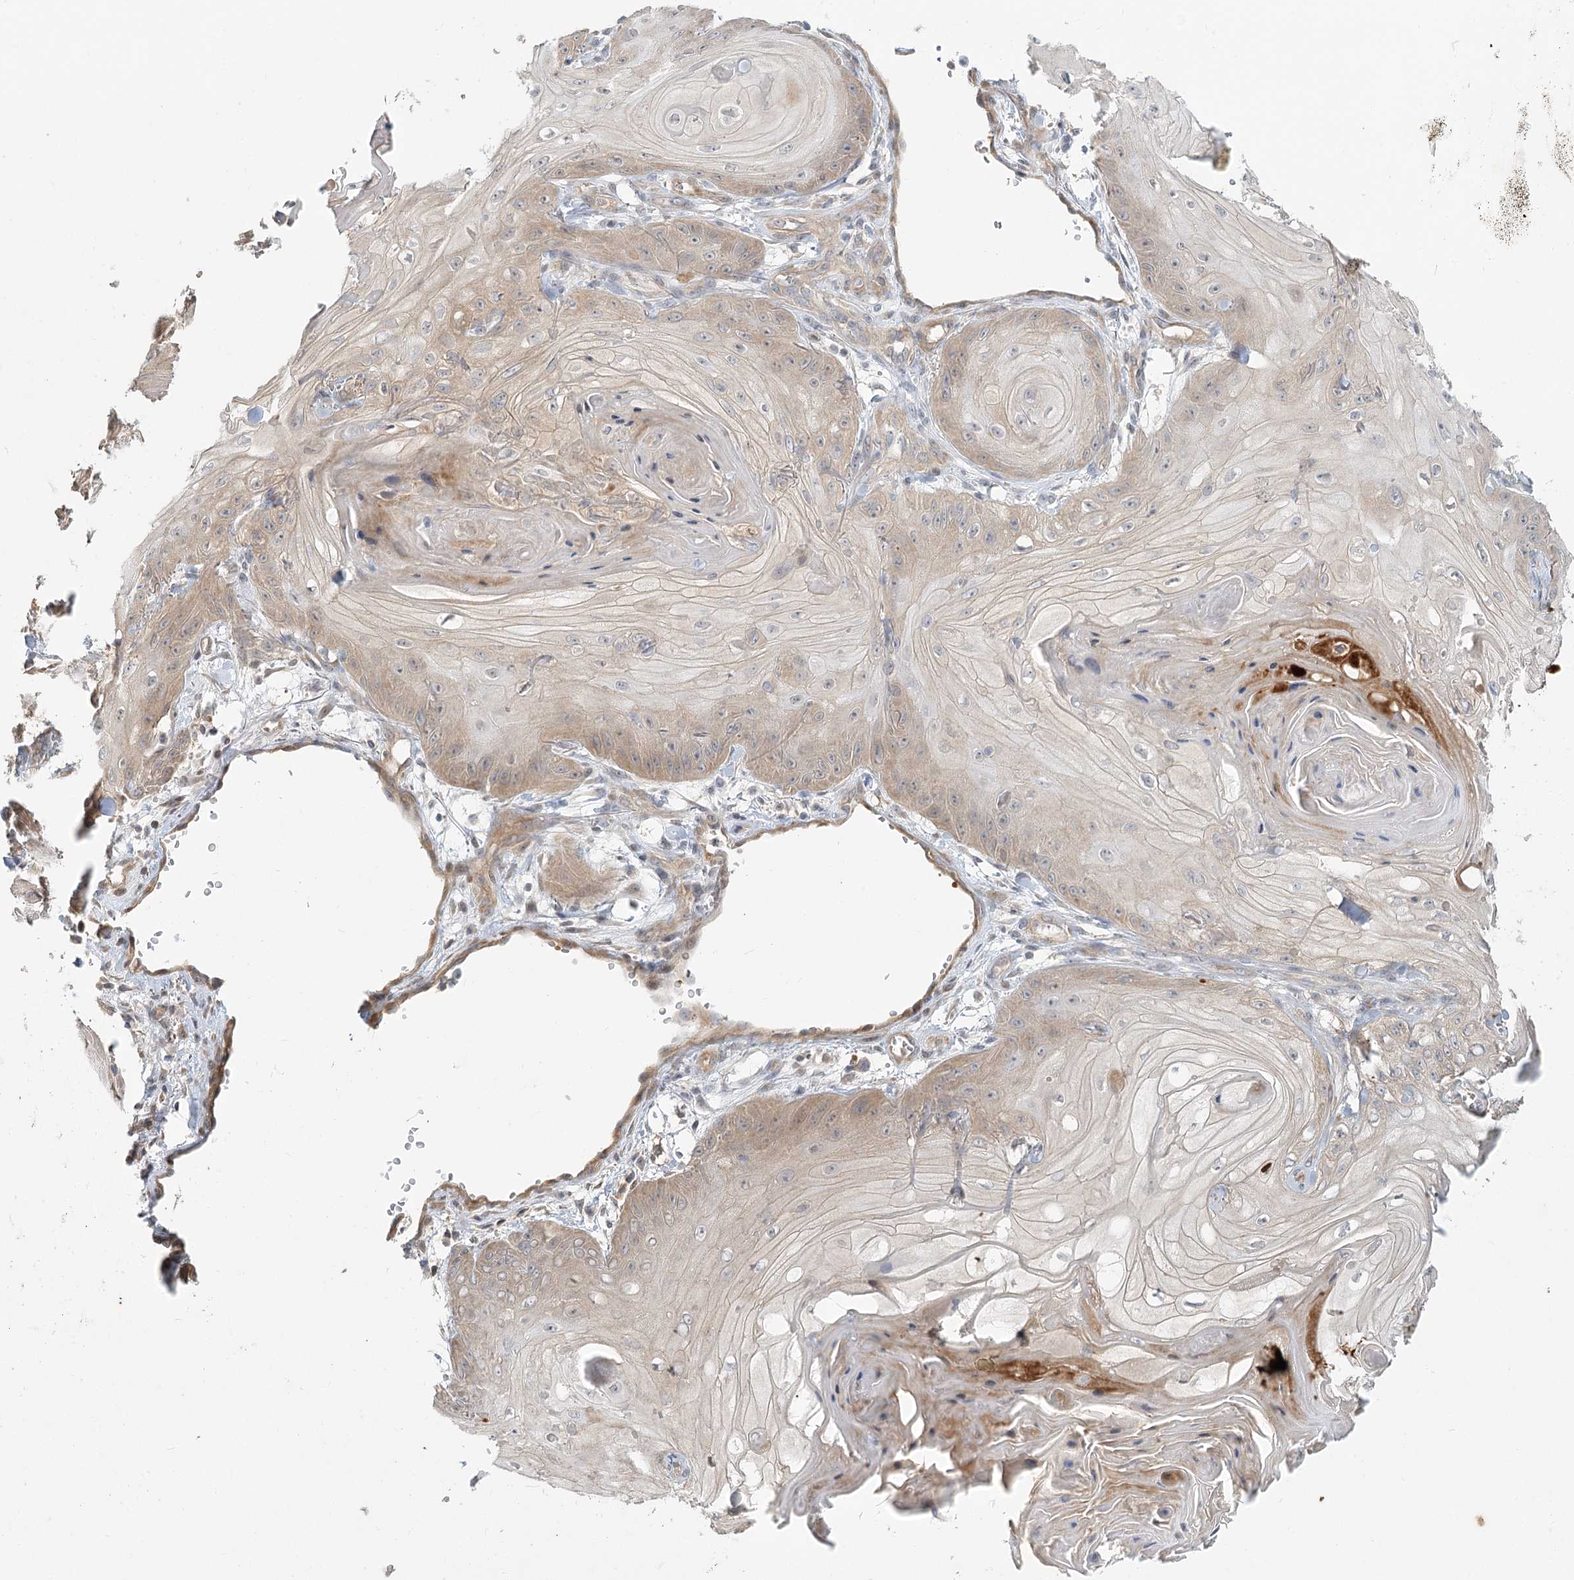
{"staining": {"intensity": "weak", "quantity": "<25%", "location": "cytoplasmic/membranous"}, "tissue": "skin cancer", "cell_type": "Tumor cells", "image_type": "cancer", "snomed": [{"axis": "morphology", "description": "Squamous cell carcinoma, NOS"}, {"axis": "topography", "description": "Skin"}], "caption": "IHC image of skin squamous cell carcinoma stained for a protein (brown), which shows no expression in tumor cells.", "gene": "GUCY2C", "patient": {"sex": "male", "age": 74}}